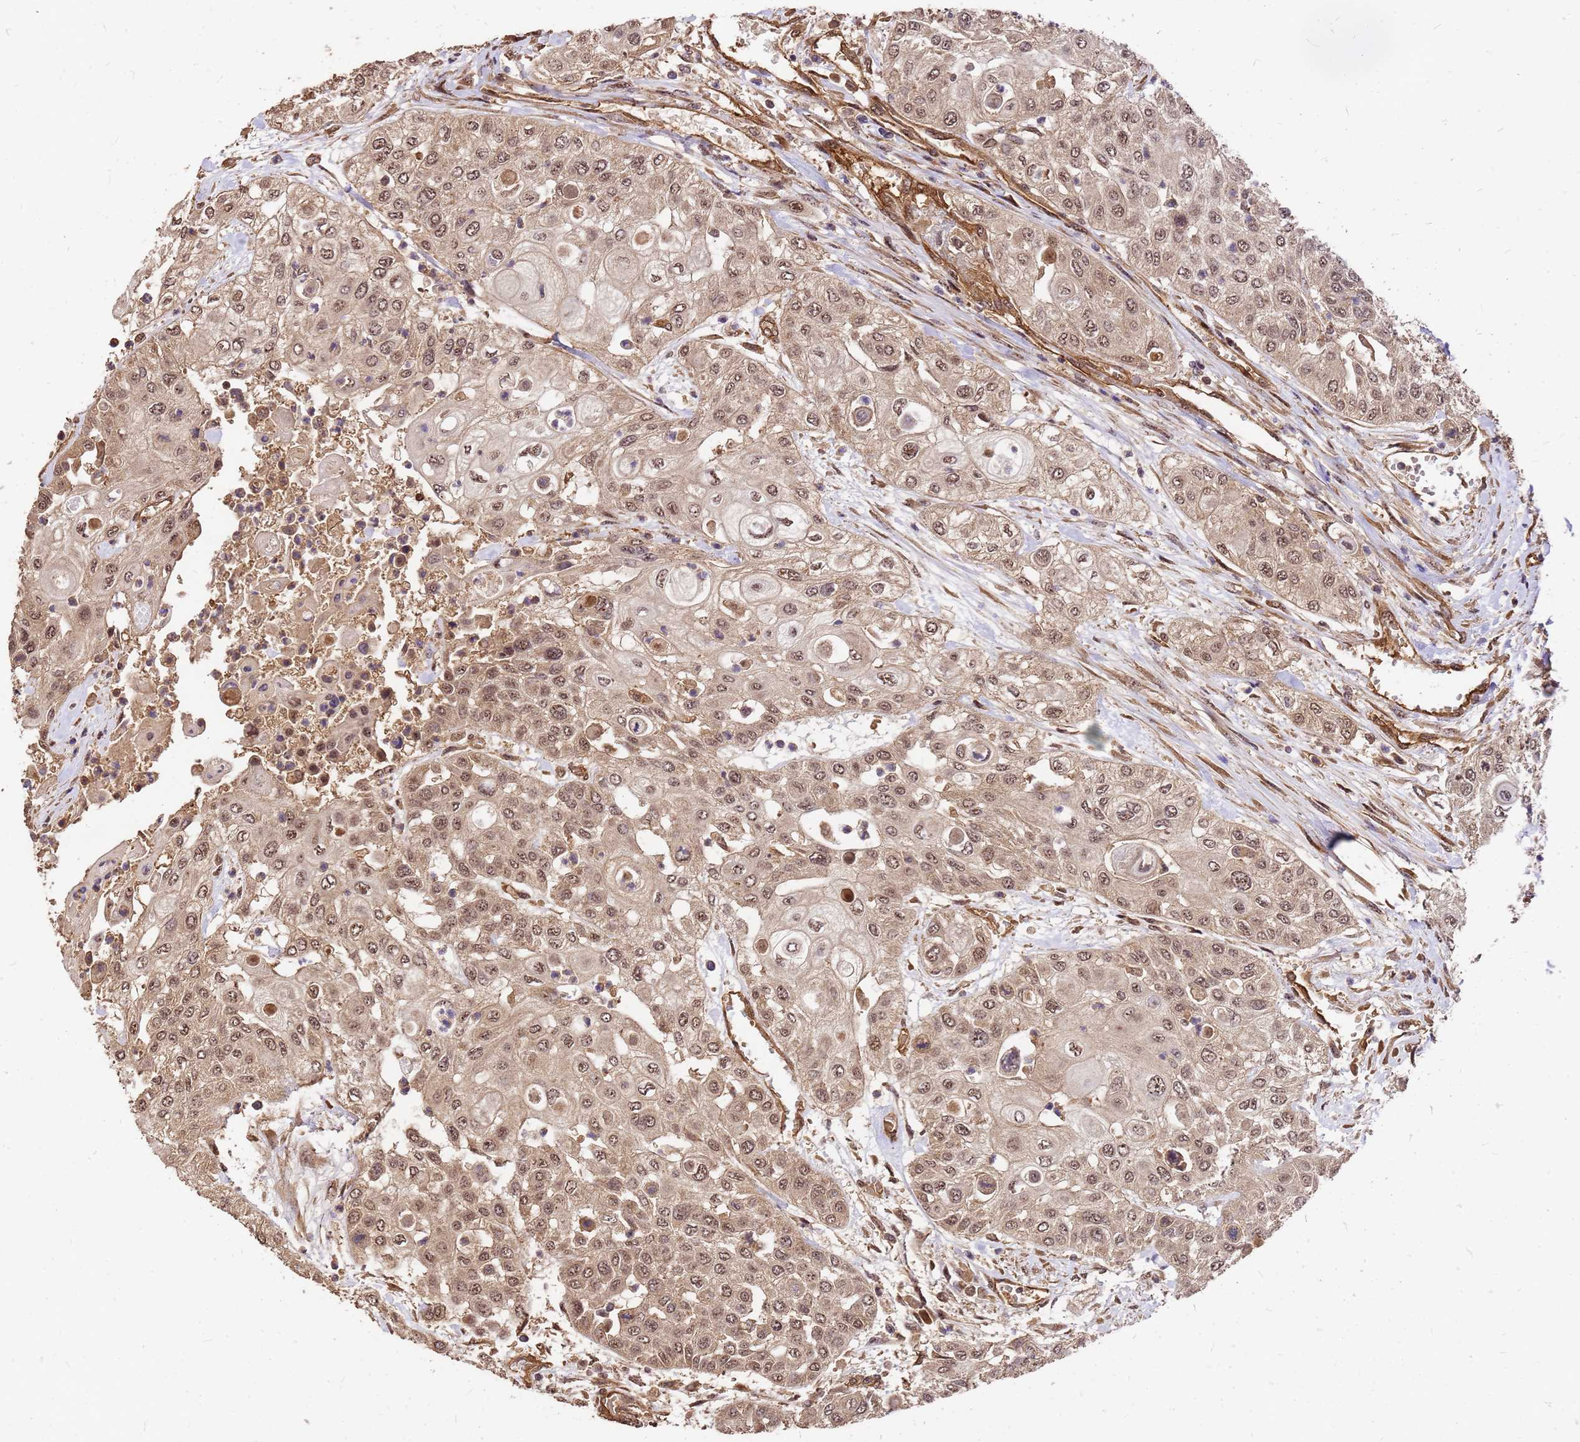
{"staining": {"intensity": "moderate", "quantity": ">75%", "location": "cytoplasmic/membranous,nuclear"}, "tissue": "urothelial cancer", "cell_type": "Tumor cells", "image_type": "cancer", "snomed": [{"axis": "morphology", "description": "Urothelial carcinoma, High grade"}, {"axis": "topography", "description": "Urinary bladder"}], "caption": "Moderate cytoplasmic/membranous and nuclear staining is seen in approximately >75% of tumor cells in urothelial carcinoma (high-grade).", "gene": "GPATCH8", "patient": {"sex": "female", "age": 79}}